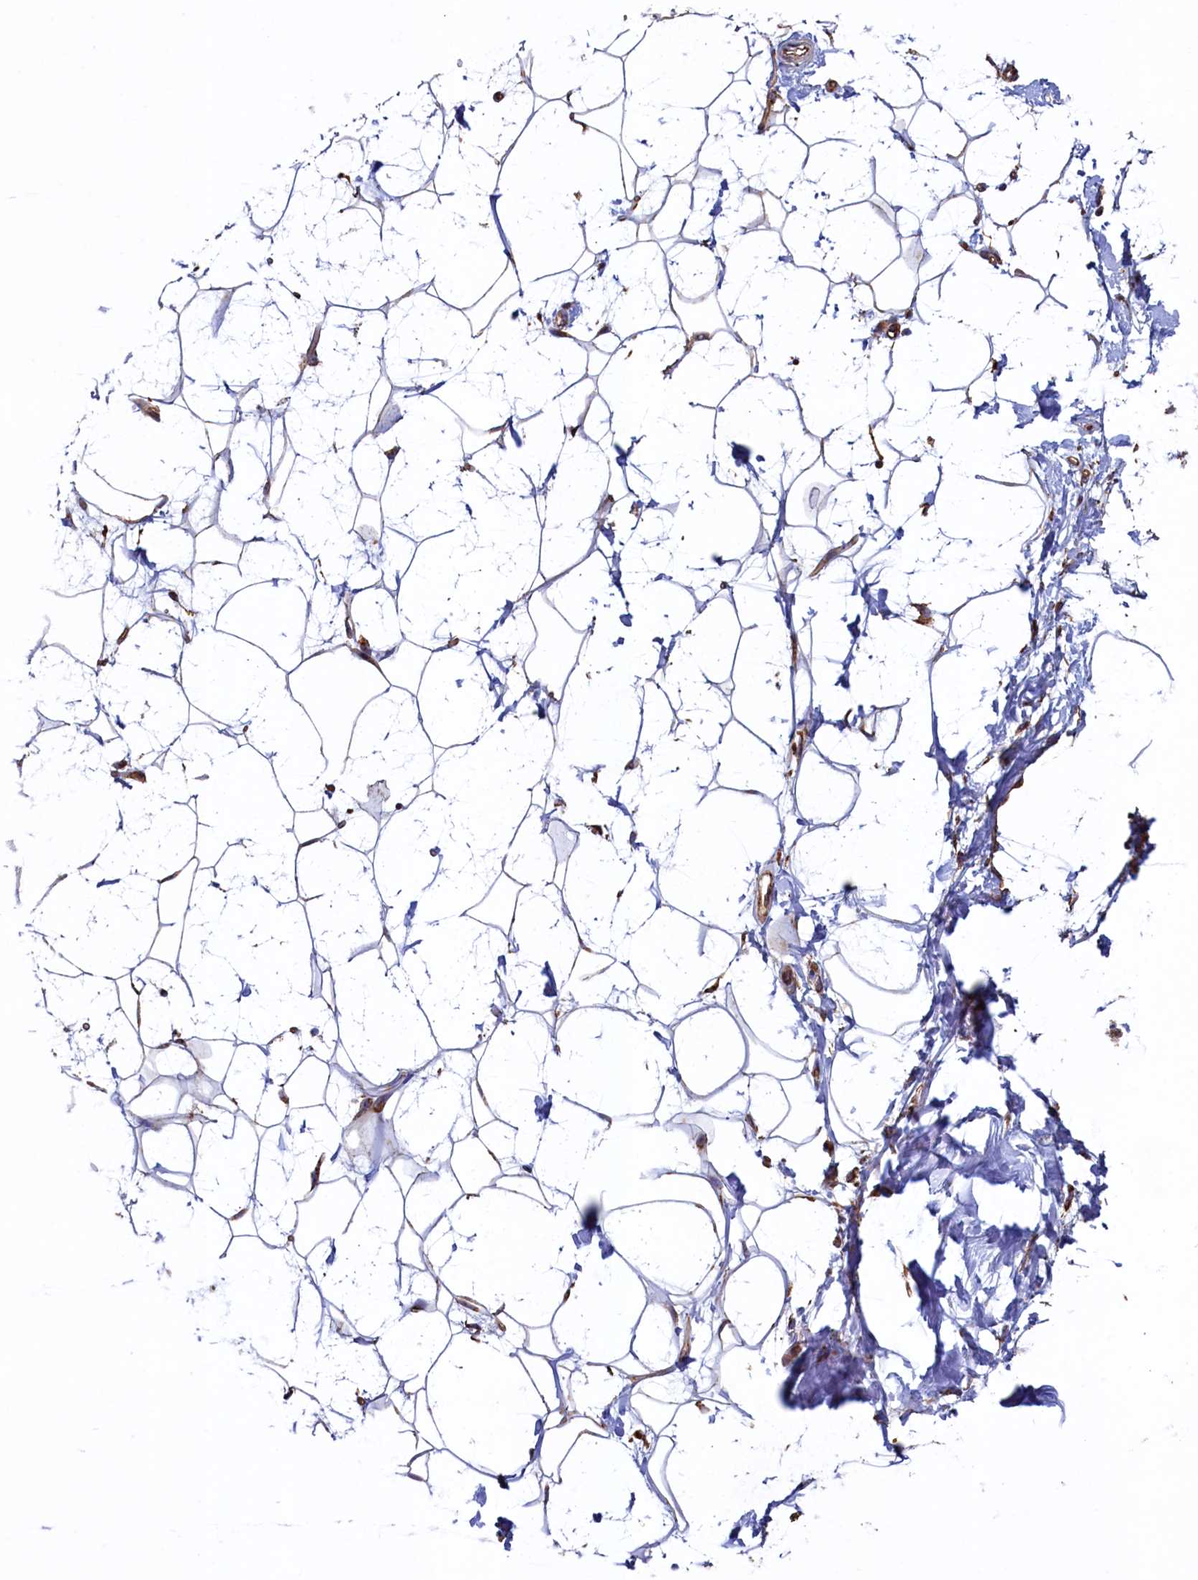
{"staining": {"intensity": "moderate", "quantity": "<25%", "location": "cytoplasmic/membranous"}, "tissue": "adipose tissue", "cell_type": "Adipocytes", "image_type": "normal", "snomed": [{"axis": "morphology", "description": "Normal tissue, NOS"}, {"axis": "topography", "description": "Breast"}], "caption": "Moderate cytoplasmic/membranous staining for a protein is identified in approximately <25% of adipocytes of normal adipose tissue using immunohistochemistry.", "gene": "UBE3B", "patient": {"sex": "female", "age": 26}}